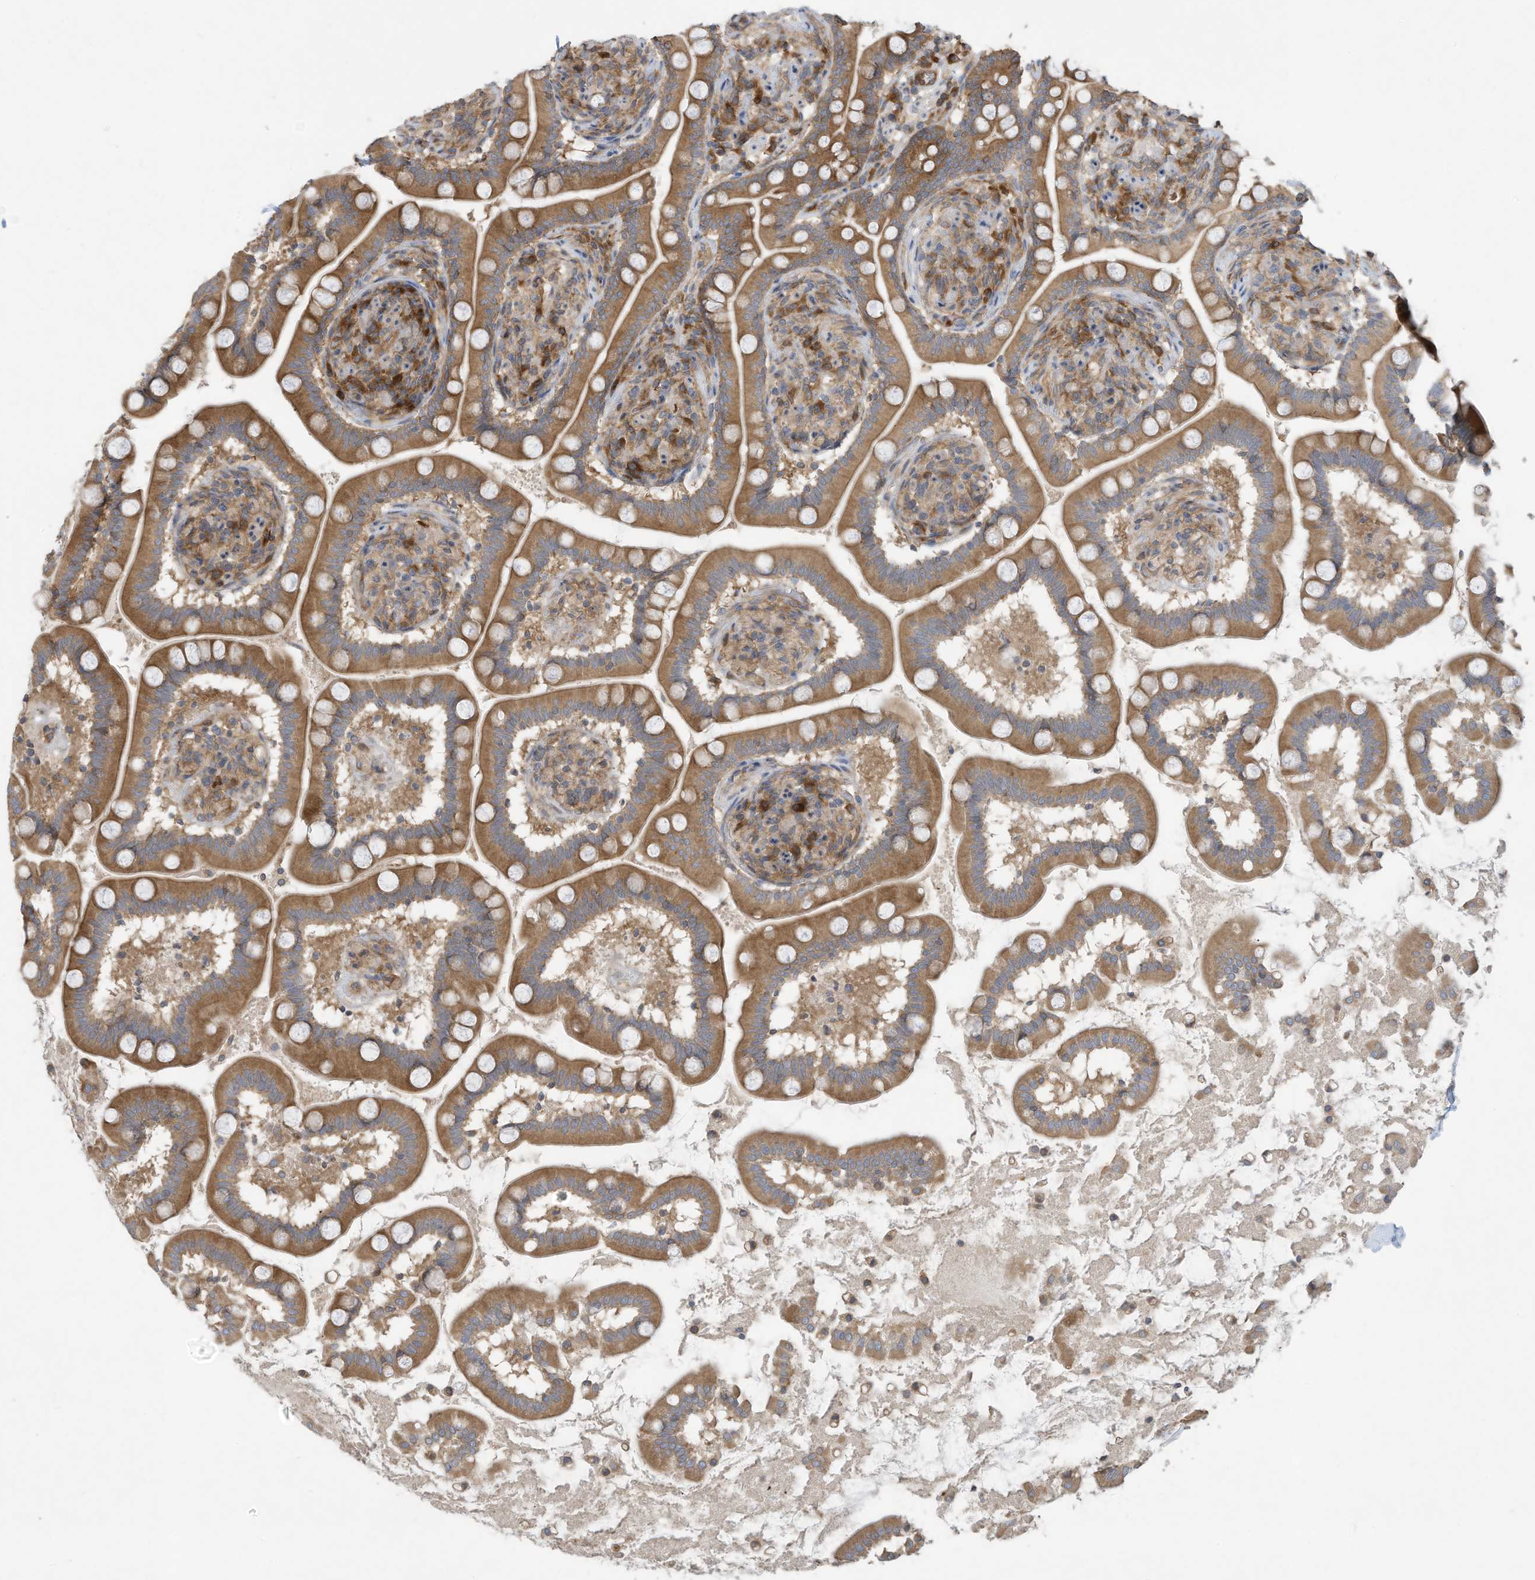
{"staining": {"intensity": "moderate", "quantity": ">75%", "location": "cytoplasmic/membranous"}, "tissue": "small intestine", "cell_type": "Glandular cells", "image_type": "normal", "snomed": [{"axis": "morphology", "description": "Normal tissue, NOS"}, {"axis": "topography", "description": "Small intestine"}], "caption": "Small intestine was stained to show a protein in brown. There is medium levels of moderate cytoplasmic/membranous staining in about >75% of glandular cells.", "gene": "USE1", "patient": {"sex": "female", "age": 64}}